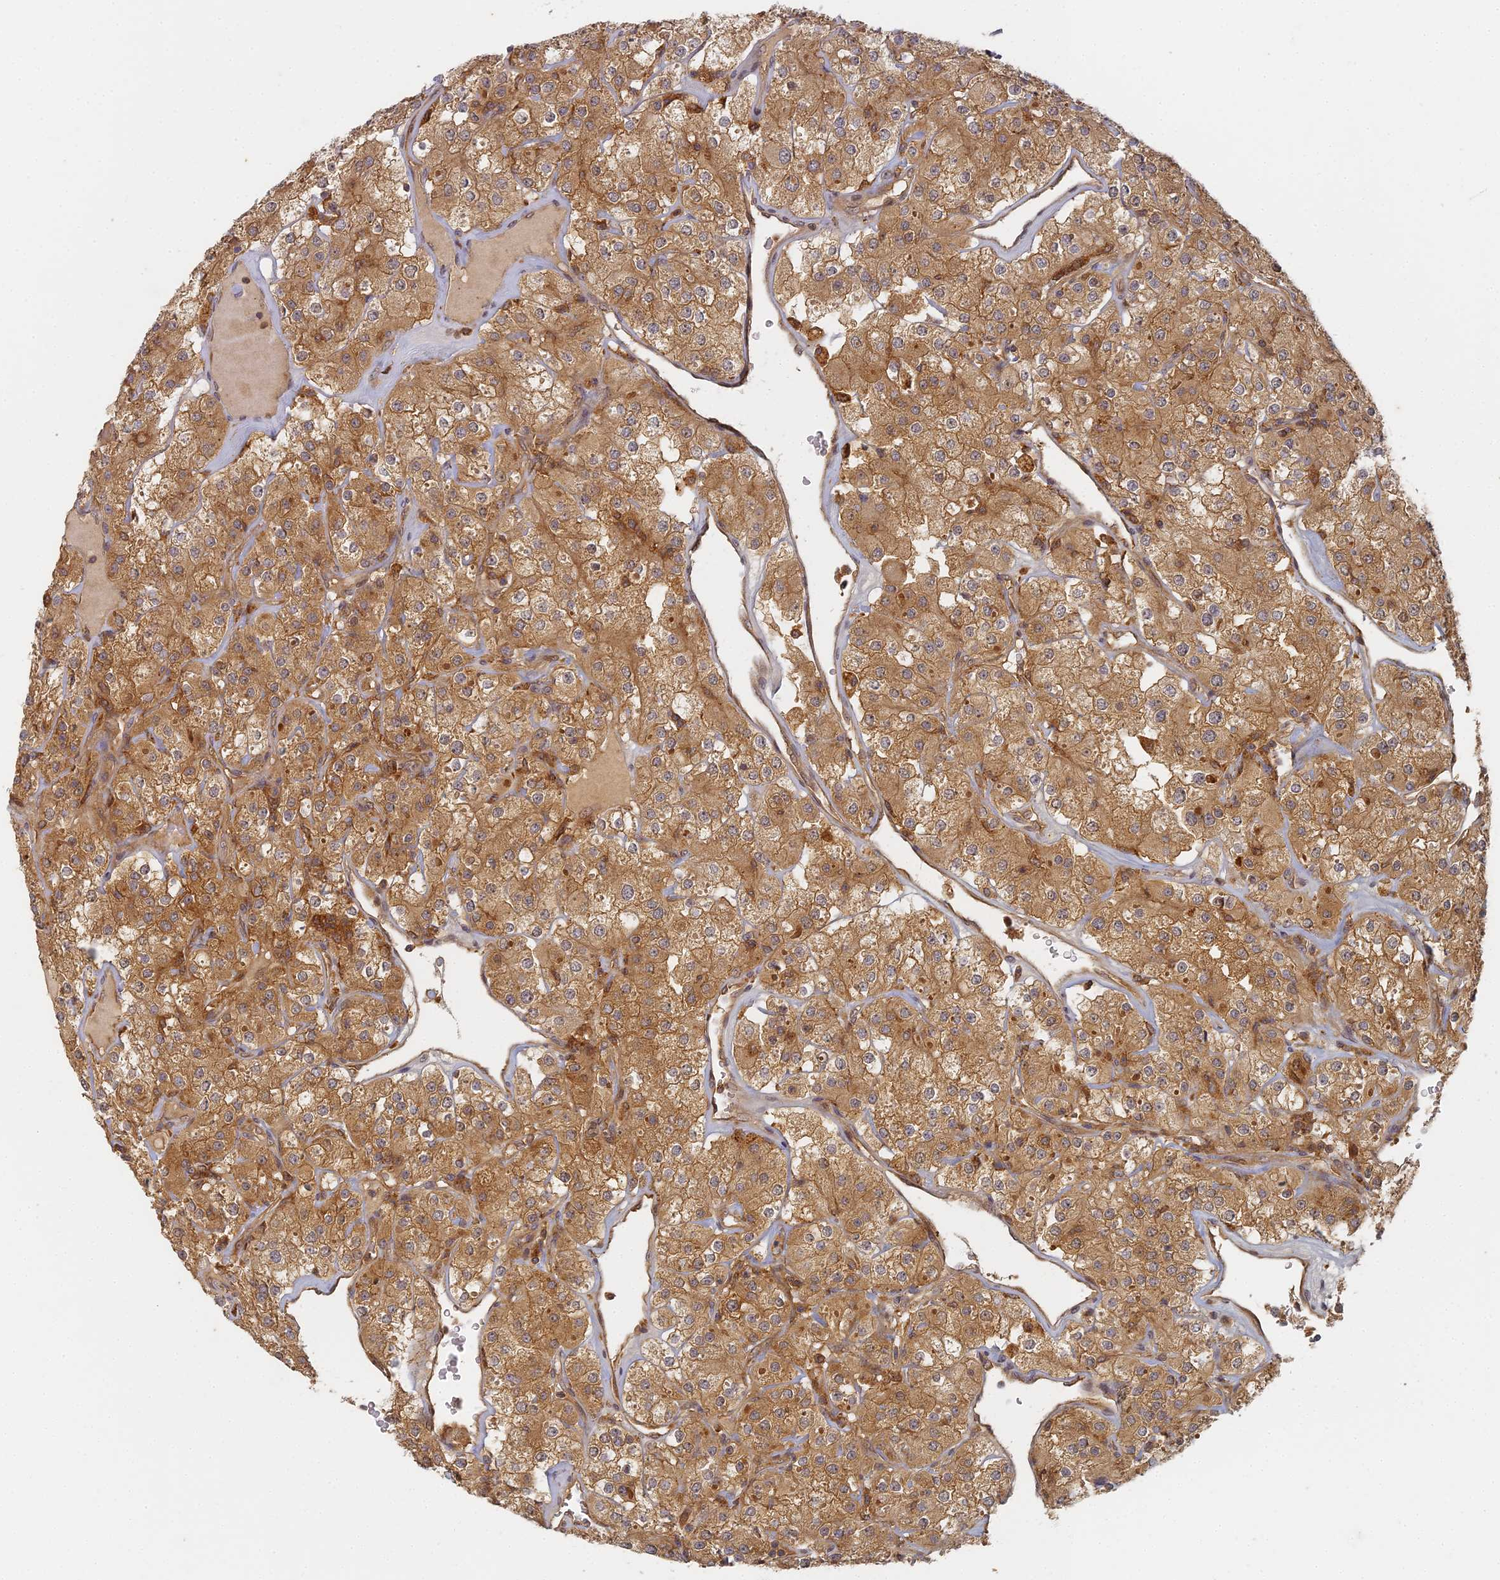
{"staining": {"intensity": "moderate", "quantity": ">75%", "location": "cytoplasmic/membranous"}, "tissue": "renal cancer", "cell_type": "Tumor cells", "image_type": "cancer", "snomed": [{"axis": "morphology", "description": "Adenocarcinoma, NOS"}, {"axis": "topography", "description": "Kidney"}], "caption": "This photomicrograph displays immunohistochemistry (IHC) staining of human renal adenocarcinoma, with medium moderate cytoplasmic/membranous expression in approximately >75% of tumor cells.", "gene": "INO80D", "patient": {"sex": "male", "age": 77}}